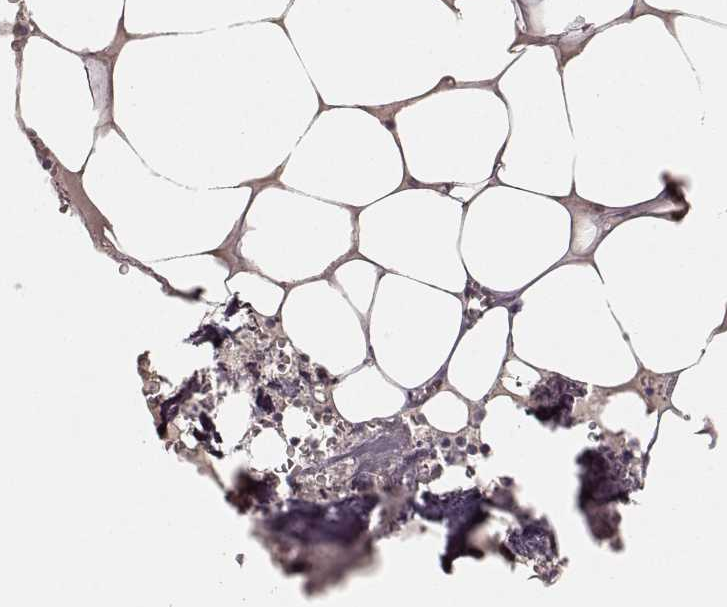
{"staining": {"intensity": "negative", "quantity": "none", "location": "none"}, "tissue": "bone marrow", "cell_type": "Hematopoietic cells", "image_type": "normal", "snomed": [{"axis": "morphology", "description": "Normal tissue, NOS"}, {"axis": "topography", "description": "Bone marrow"}], "caption": "The photomicrograph reveals no significant expression in hematopoietic cells of bone marrow.", "gene": "KCNJ9", "patient": {"sex": "male", "age": 54}}